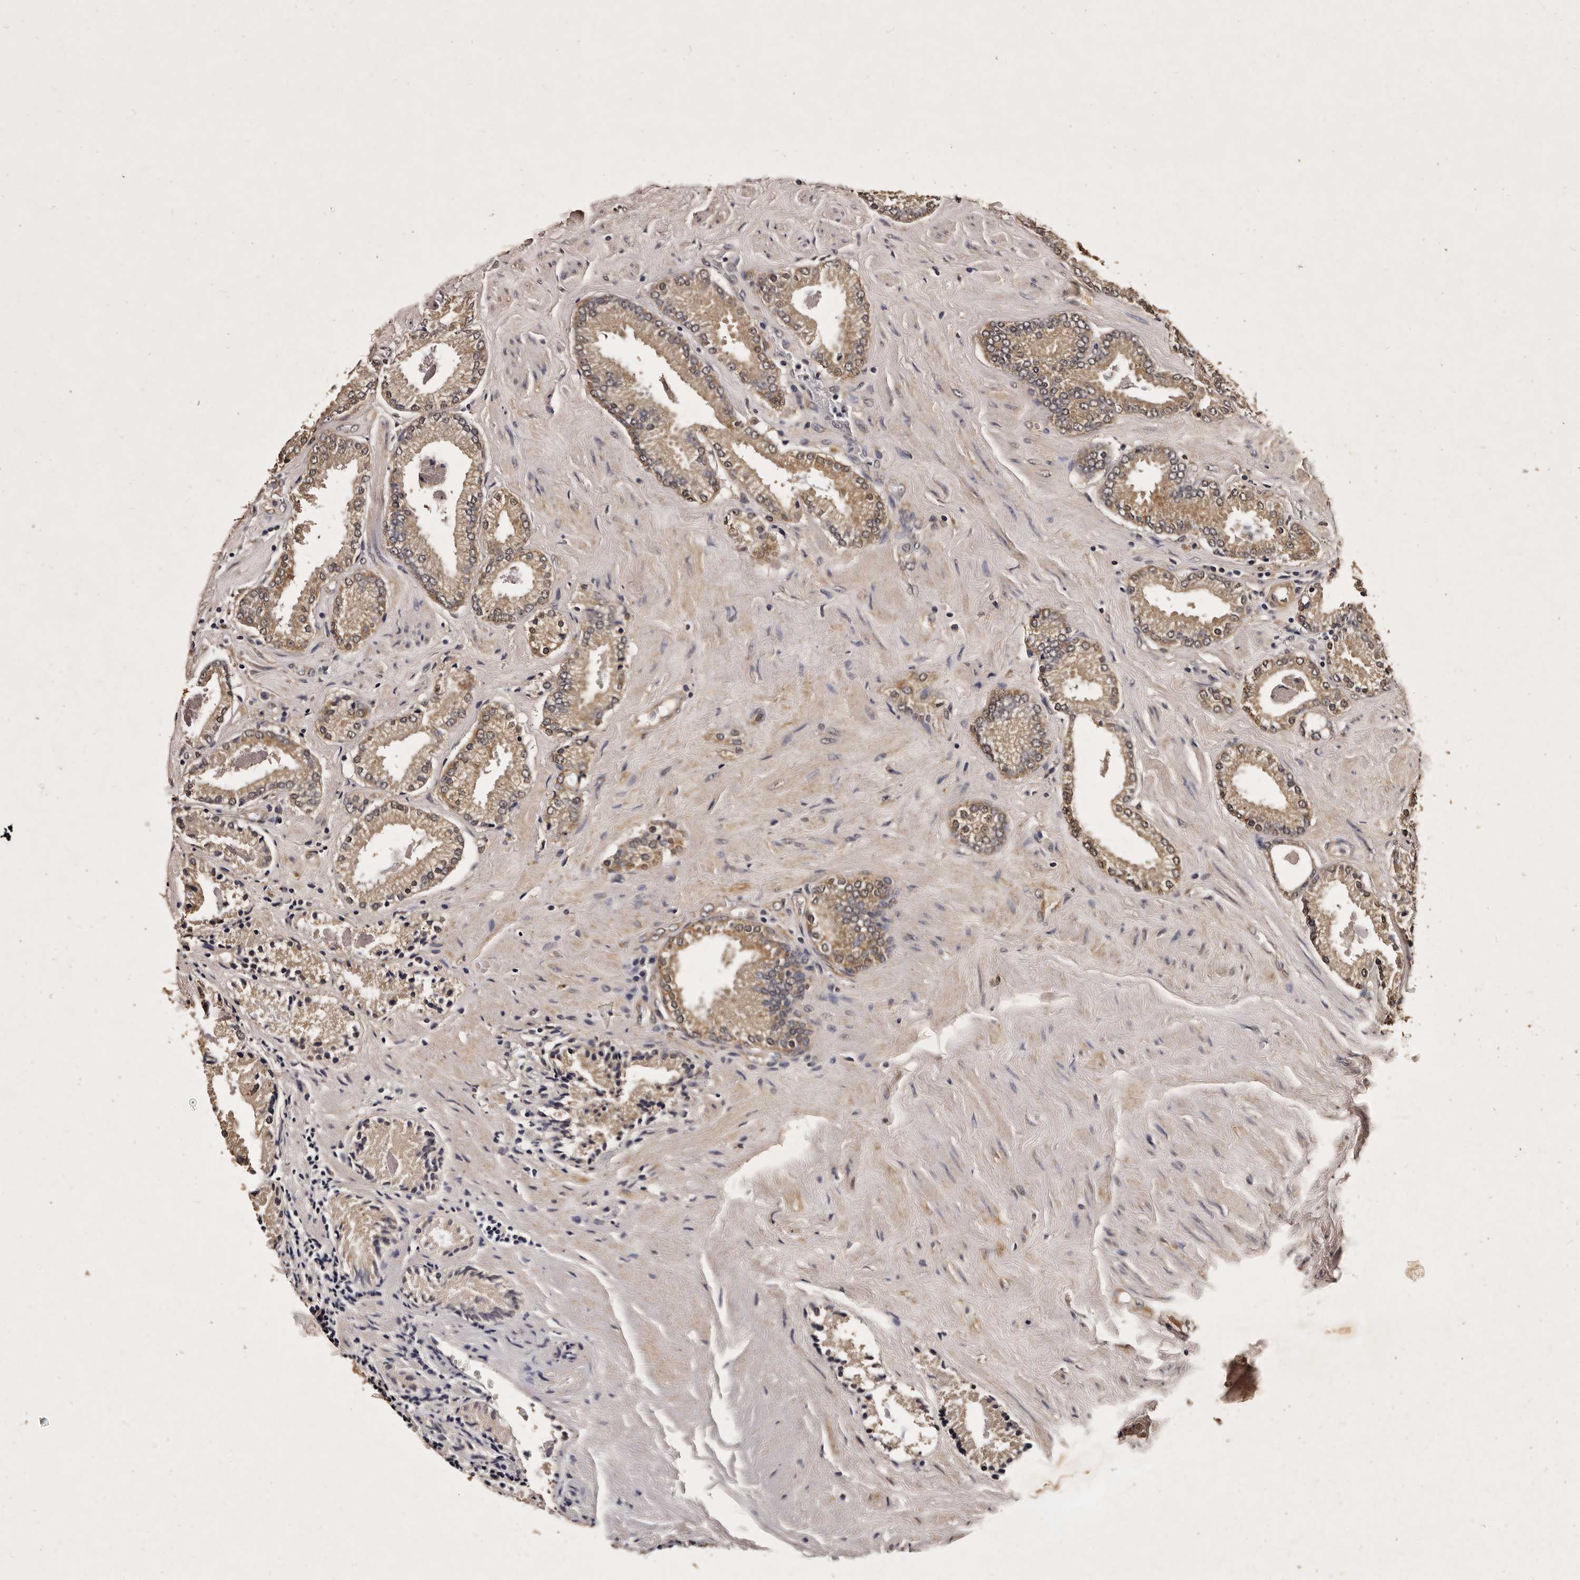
{"staining": {"intensity": "moderate", "quantity": ">75%", "location": "cytoplasmic/membranous"}, "tissue": "prostate cancer", "cell_type": "Tumor cells", "image_type": "cancer", "snomed": [{"axis": "morphology", "description": "Adenocarcinoma, Low grade"}, {"axis": "topography", "description": "Prostate"}], "caption": "This image demonstrates immunohistochemistry staining of human prostate low-grade adenocarcinoma, with medium moderate cytoplasmic/membranous staining in approximately >75% of tumor cells.", "gene": "PARS2", "patient": {"sex": "male", "age": 71}}